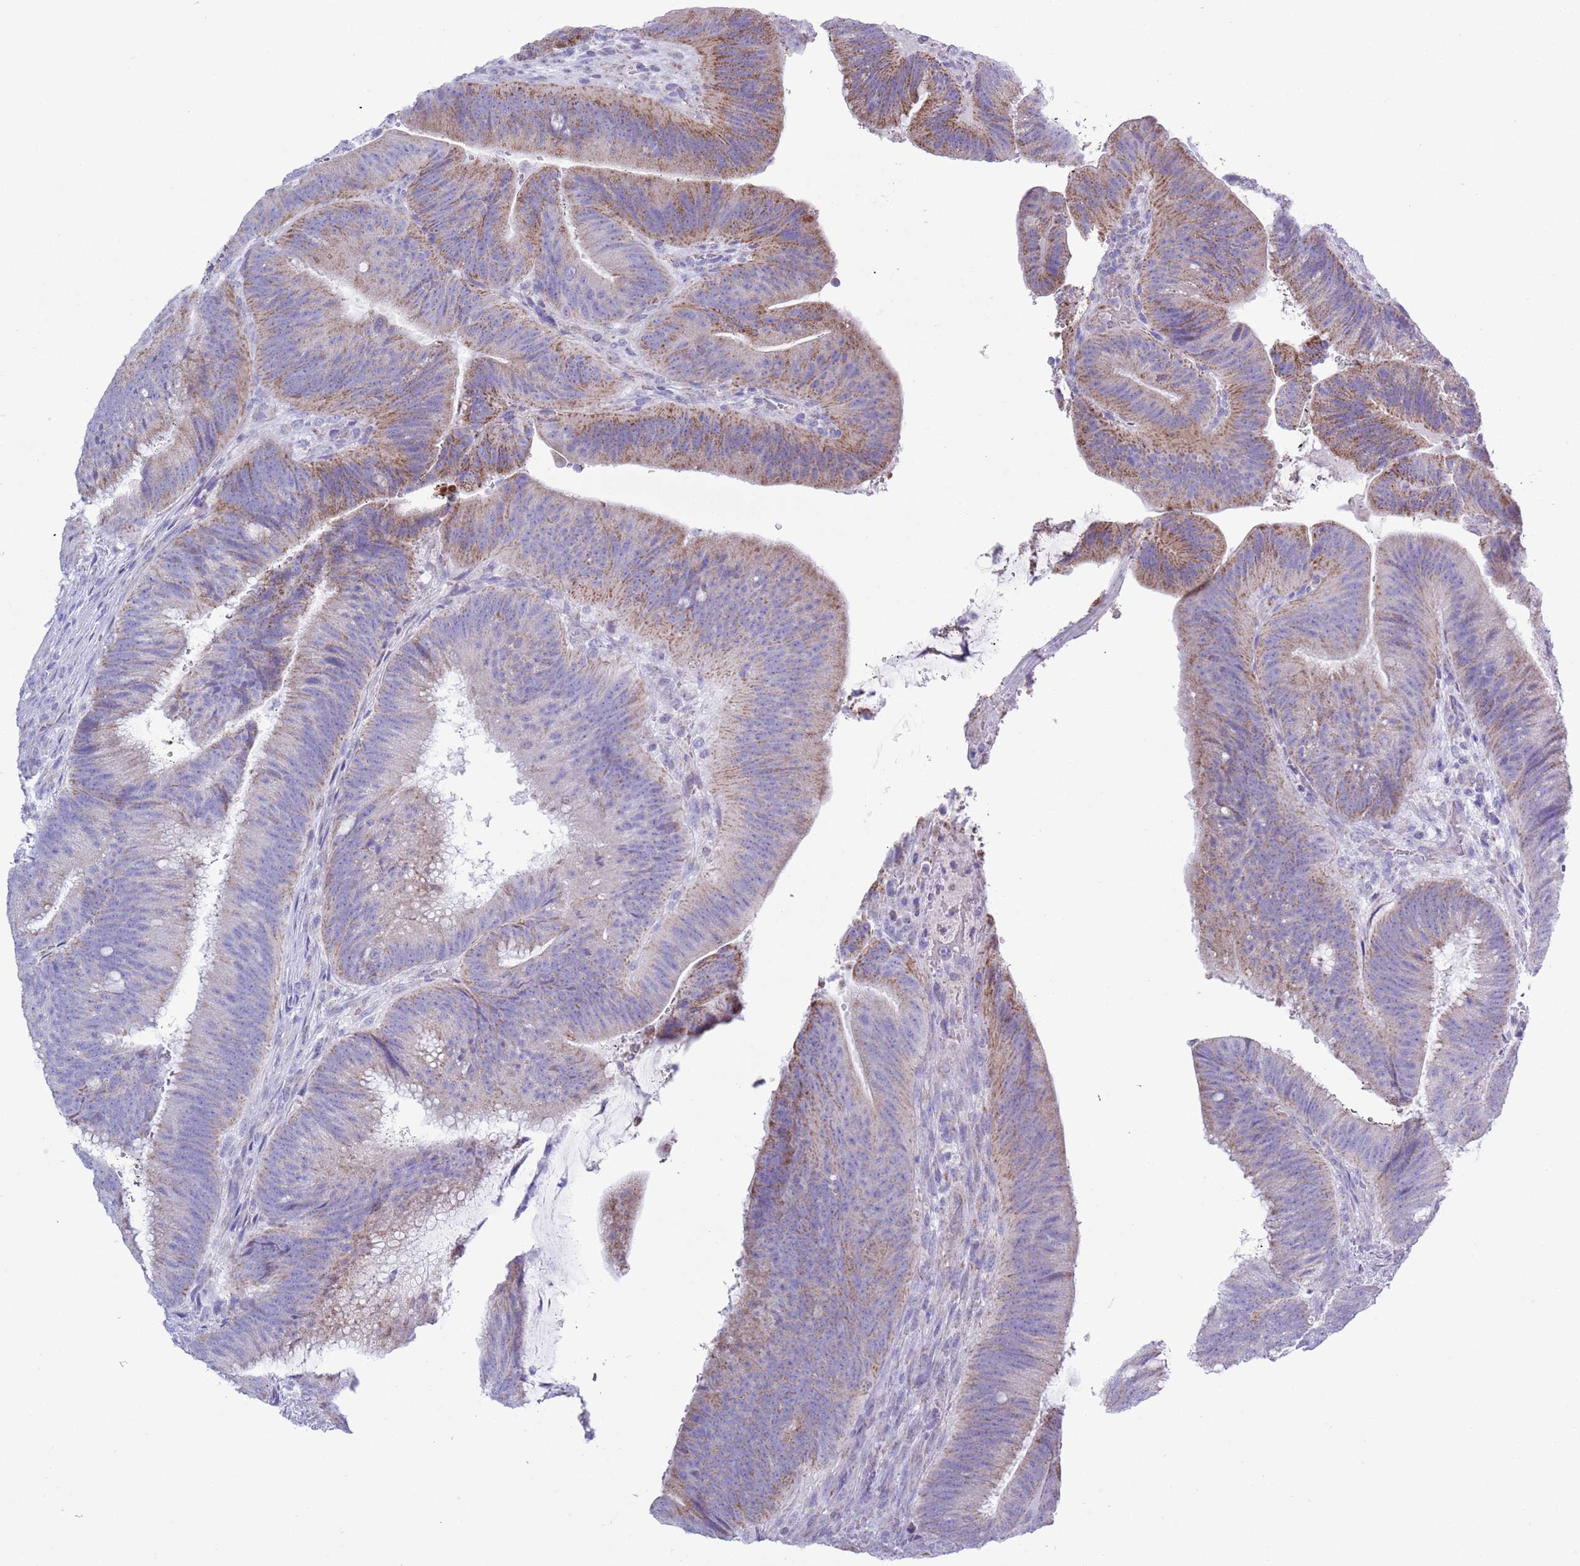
{"staining": {"intensity": "moderate", "quantity": "25%-75%", "location": "cytoplasmic/membranous"}, "tissue": "colorectal cancer", "cell_type": "Tumor cells", "image_type": "cancer", "snomed": [{"axis": "morphology", "description": "Adenocarcinoma, NOS"}, {"axis": "topography", "description": "Colon"}], "caption": "Protein analysis of colorectal cancer tissue reveals moderate cytoplasmic/membranous staining in about 25%-75% of tumor cells.", "gene": "MOCOS", "patient": {"sex": "female", "age": 43}}